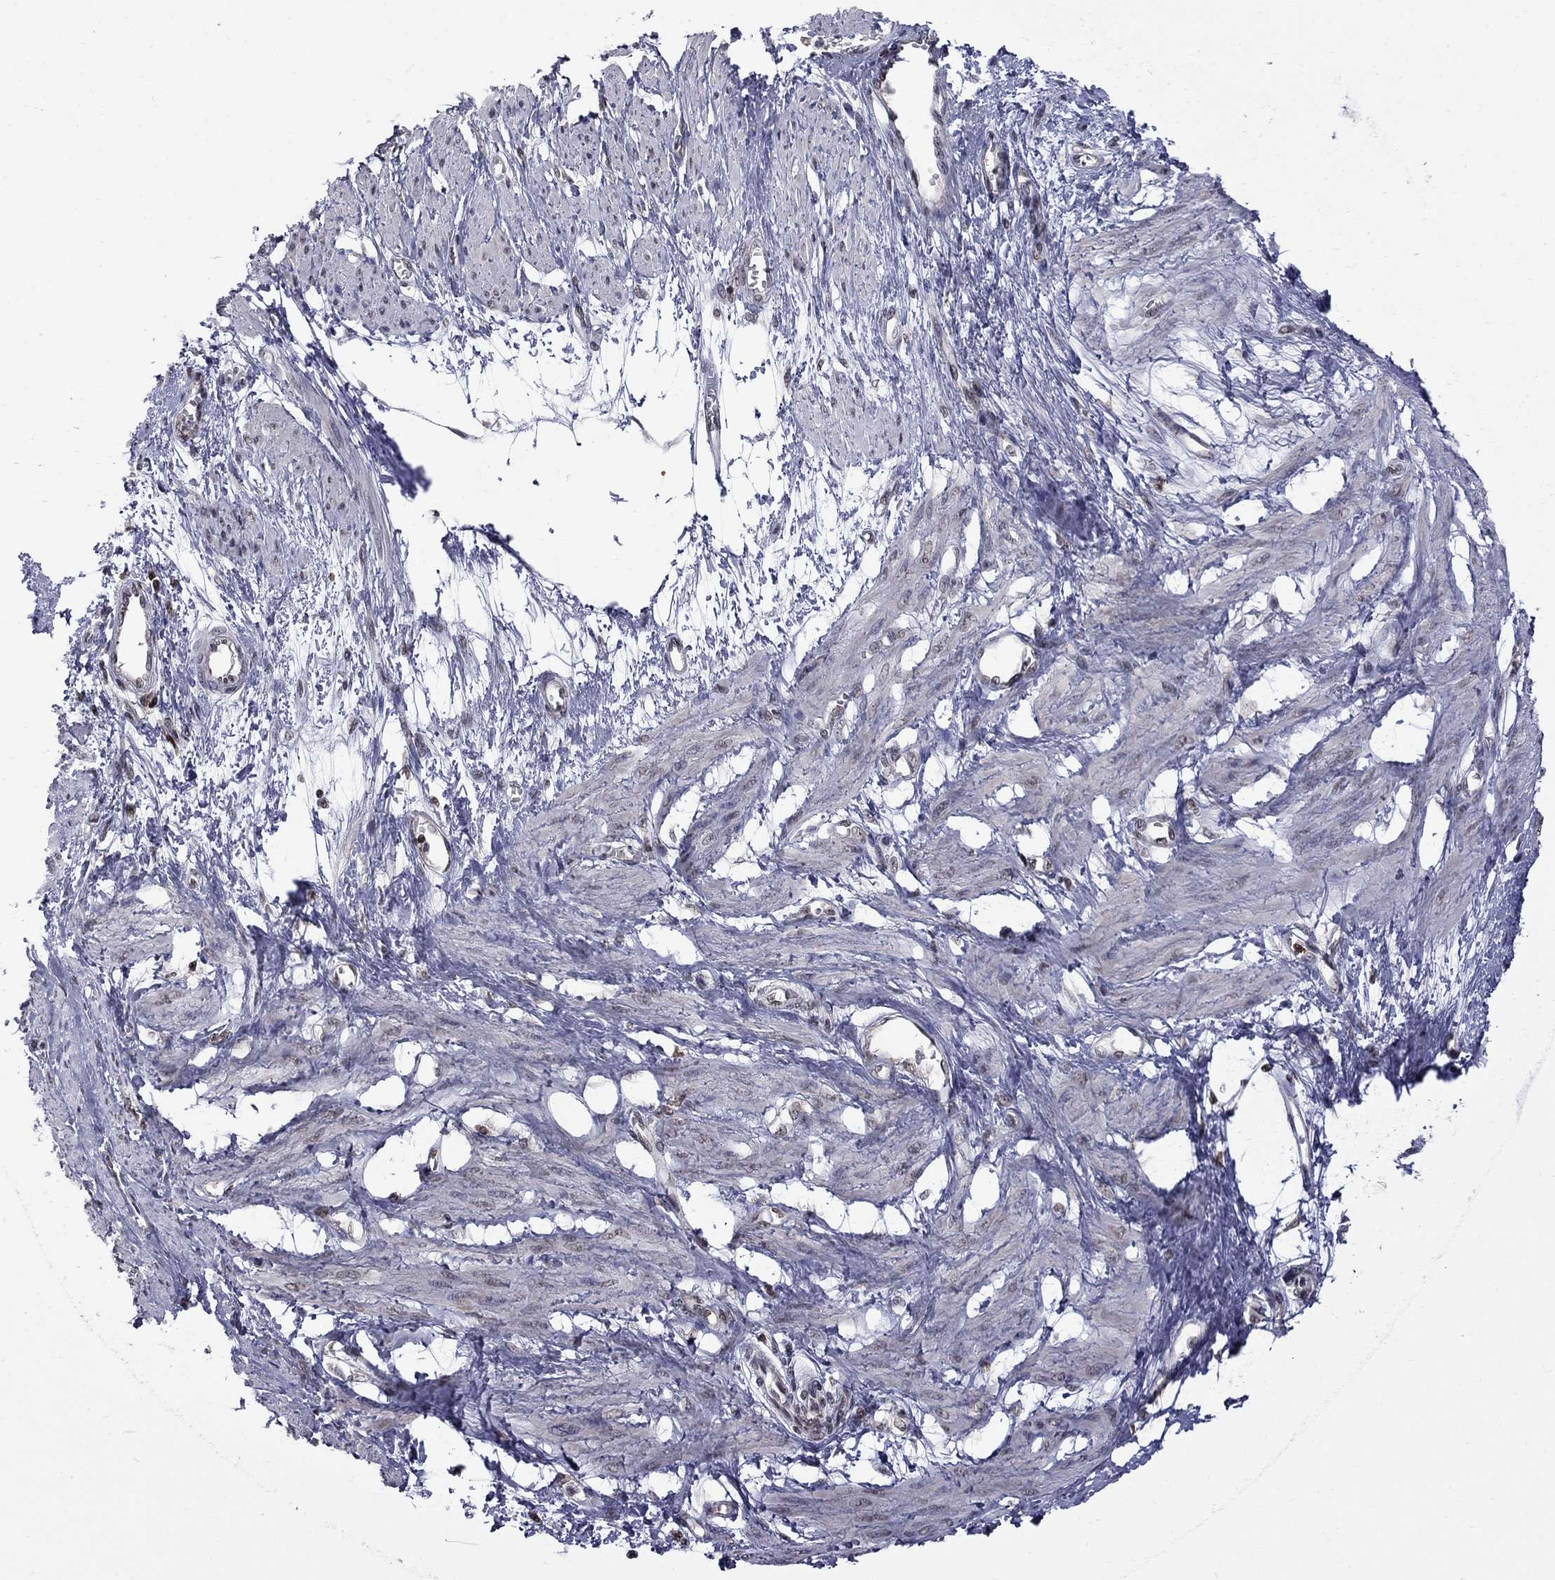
{"staining": {"intensity": "negative", "quantity": "none", "location": "none"}, "tissue": "smooth muscle", "cell_type": "Smooth muscle cells", "image_type": "normal", "snomed": [{"axis": "morphology", "description": "Normal tissue, NOS"}, {"axis": "topography", "description": "Smooth muscle"}, {"axis": "topography", "description": "Uterus"}], "caption": "The immunohistochemistry (IHC) photomicrograph has no significant staining in smooth muscle cells of smooth muscle. Brightfield microscopy of IHC stained with DAB (3,3'-diaminobenzidine) (brown) and hematoxylin (blue), captured at high magnification.", "gene": "RFWD3", "patient": {"sex": "female", "age": 39}}